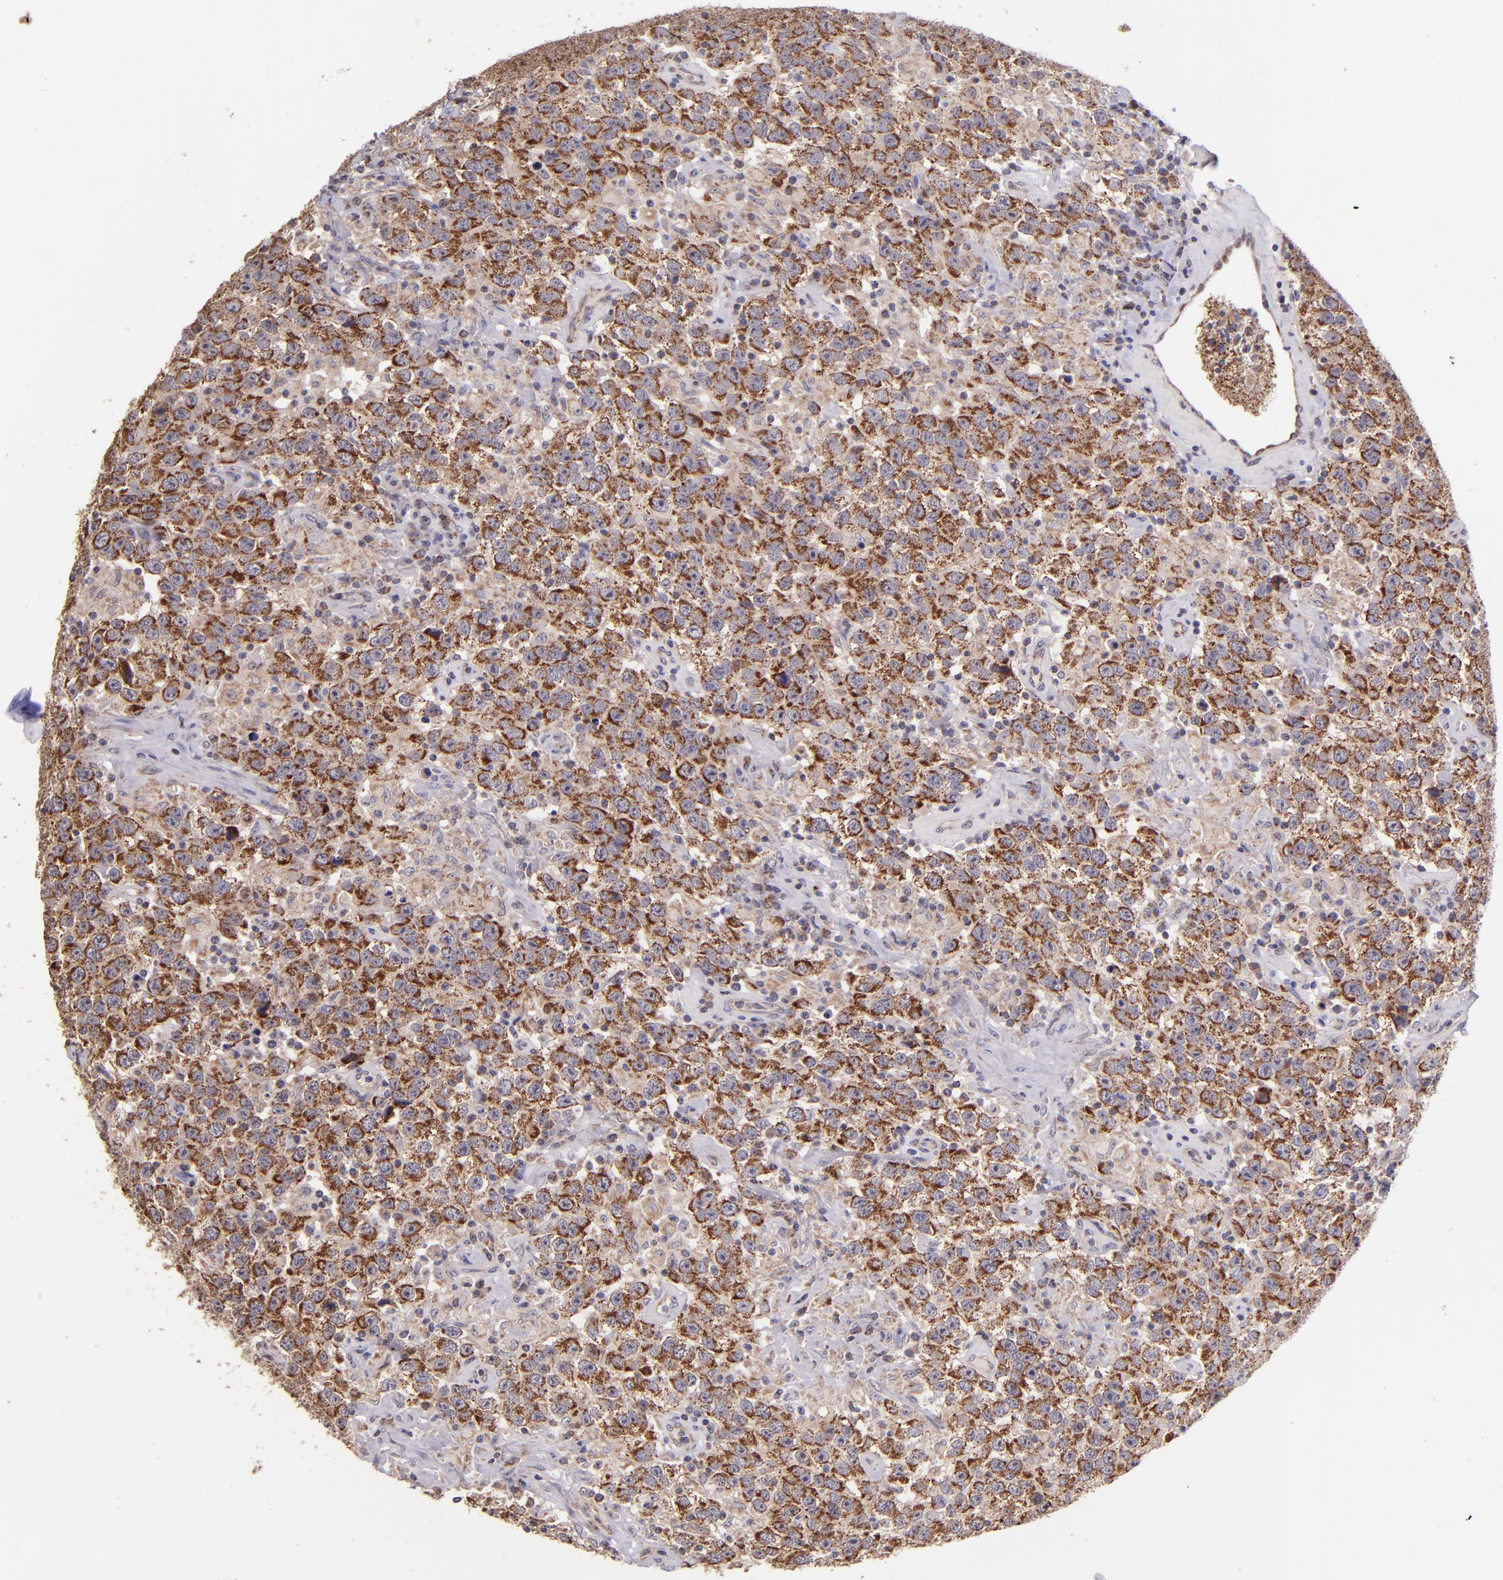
{"staining": {"intensity": "strong", "quantity": ">75%", "location": "cytoplasmic/membranous"}, "tissue": "testis cancer", "cell_type": "Tumor cells", "image_type": "cancer", "snomed": [{"axis": "morphology", "description": "Seminoma, NOS"}, {"axis": "topography", "description": "Testis"}], "caption": "Human testis cancer stained with a protein marker reveals strong staining in tumor cells.", "gene": "SHC1", "patient": {"sex": "male", "age": 41}}